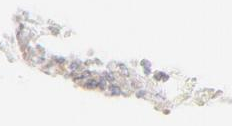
{"staining": {"intensity": "moderate", "quantity": ">75%", "location": "cytoplasmic/membranous"}, "tissue": "breast cancer", "cell_type": "Tumor cells", "image_type": "cancer", "snomed": [{"axis": "morphology", "description": "Duct carcinoma"}, {"axis": "topography", "description": "Breast"}], "caption": "Human breast cancer stained with a protein marker exhibits moderate staining in tumor cells.", "gene": "RPS6KA1", "patient": {"sex": "female", "age": 37}}